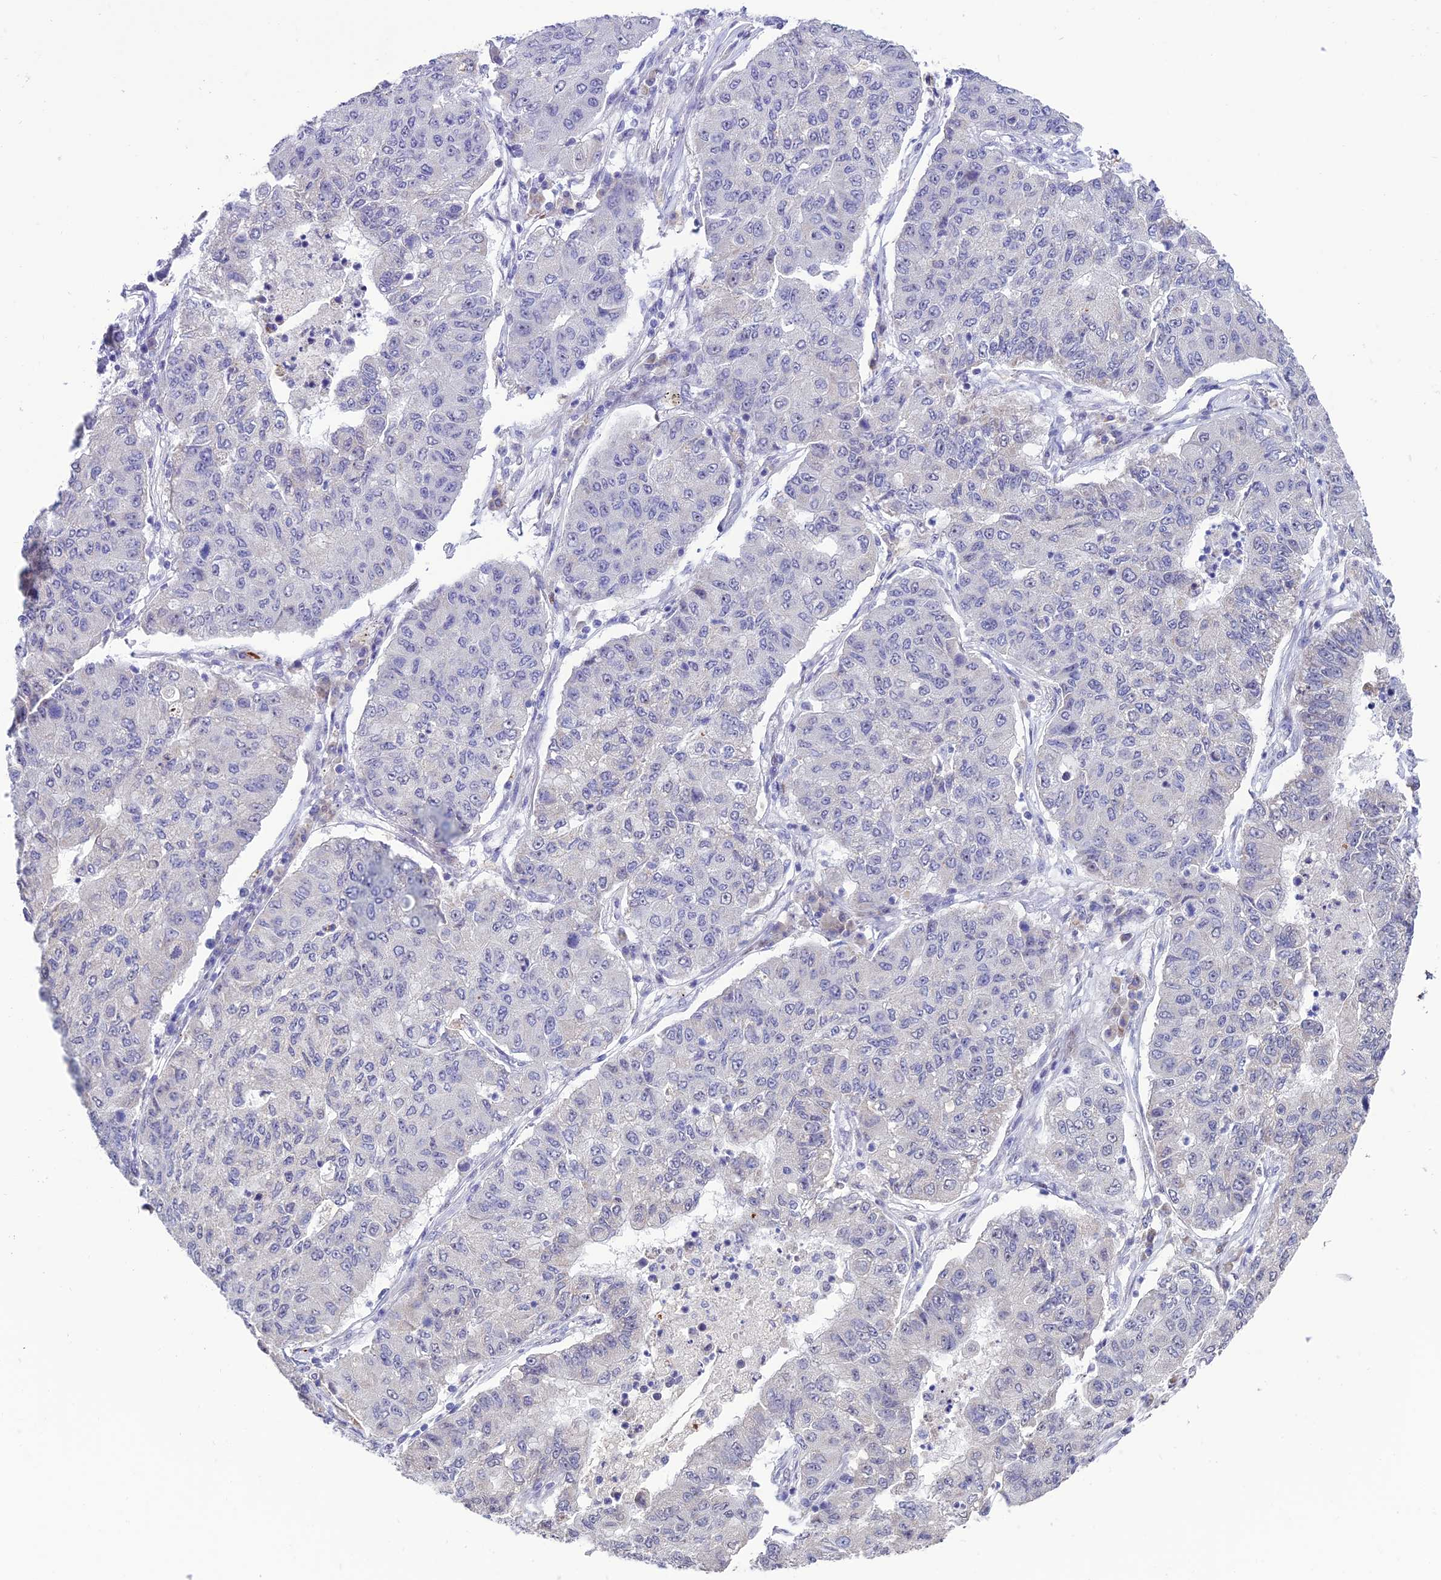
{"staining": {"intensity": "negative", "quantity": "none", "location": "none"}, "tissue": "lung cancer", "cell_type": "Tumor cells", "image_type": "cancer", "snomed": [{"axis": "morphology", "description": "Squamous cell carcinoma, NOS"}, {"axis": "topography", "description": "Lung"}], "caption": "High power microscopy histopathology image of an IHC micrograph of lung squamous cell carcinoma, revealing no significant expression in tumor cells.", "gene": "SLC10A1", "patient": {"sex": "male", "age": 74}}